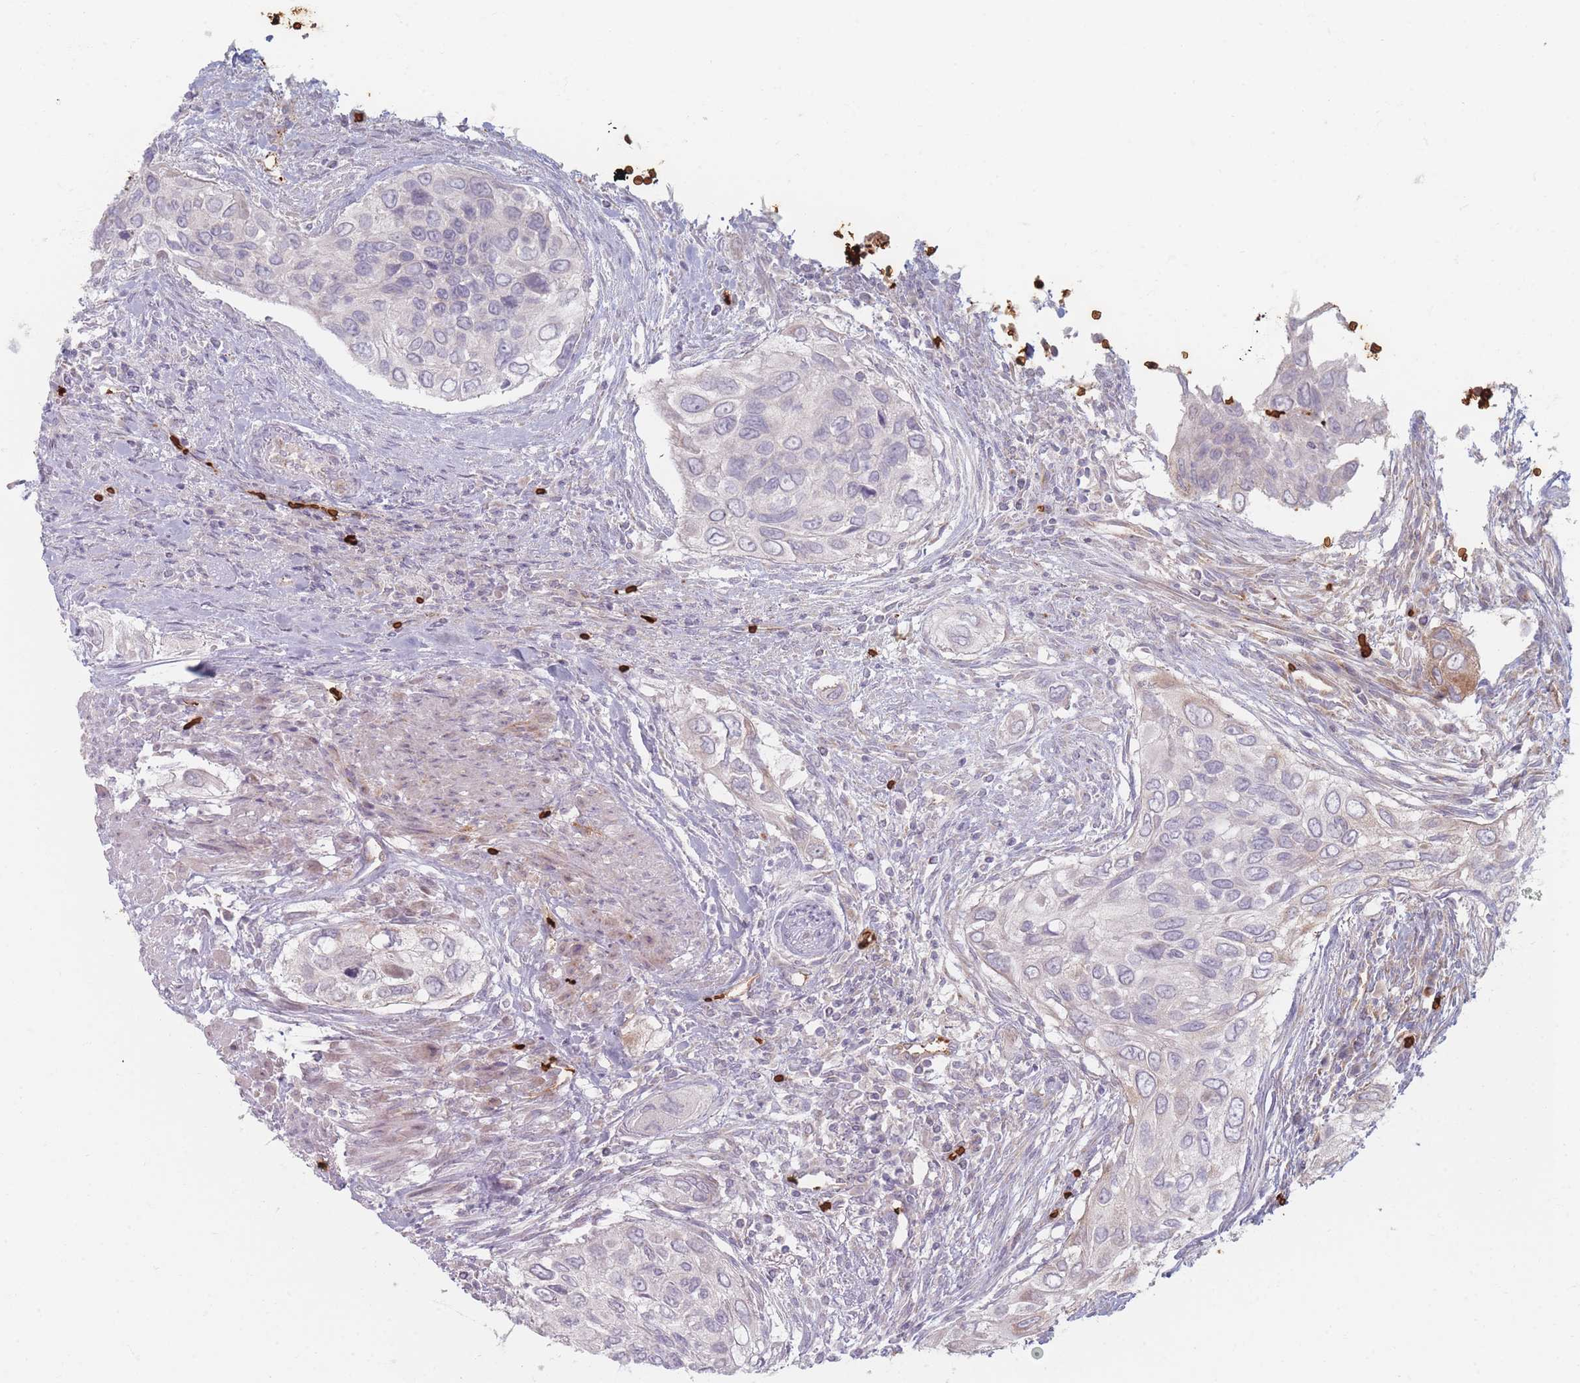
{"staining": {"intensity": "negative", "quantity": "none", "location": "none"}, "tissue": "urothelial cancer", "cell_type": "Tumor cells", "image_type": "cancer", "snomed": [{"axis": "morphology", "description": "Urothelial carcinoma, High grade"}, {"axis": "topography", "description": "Urinary bladder"}], "caption": "IHC micrograph of high-grade urothelial carcinoma stained for a protein (brown), which demonstrates no staining in tumor cells.", "gene": "SLC2A6", "patient": {"sex": "female", "age": 60}}